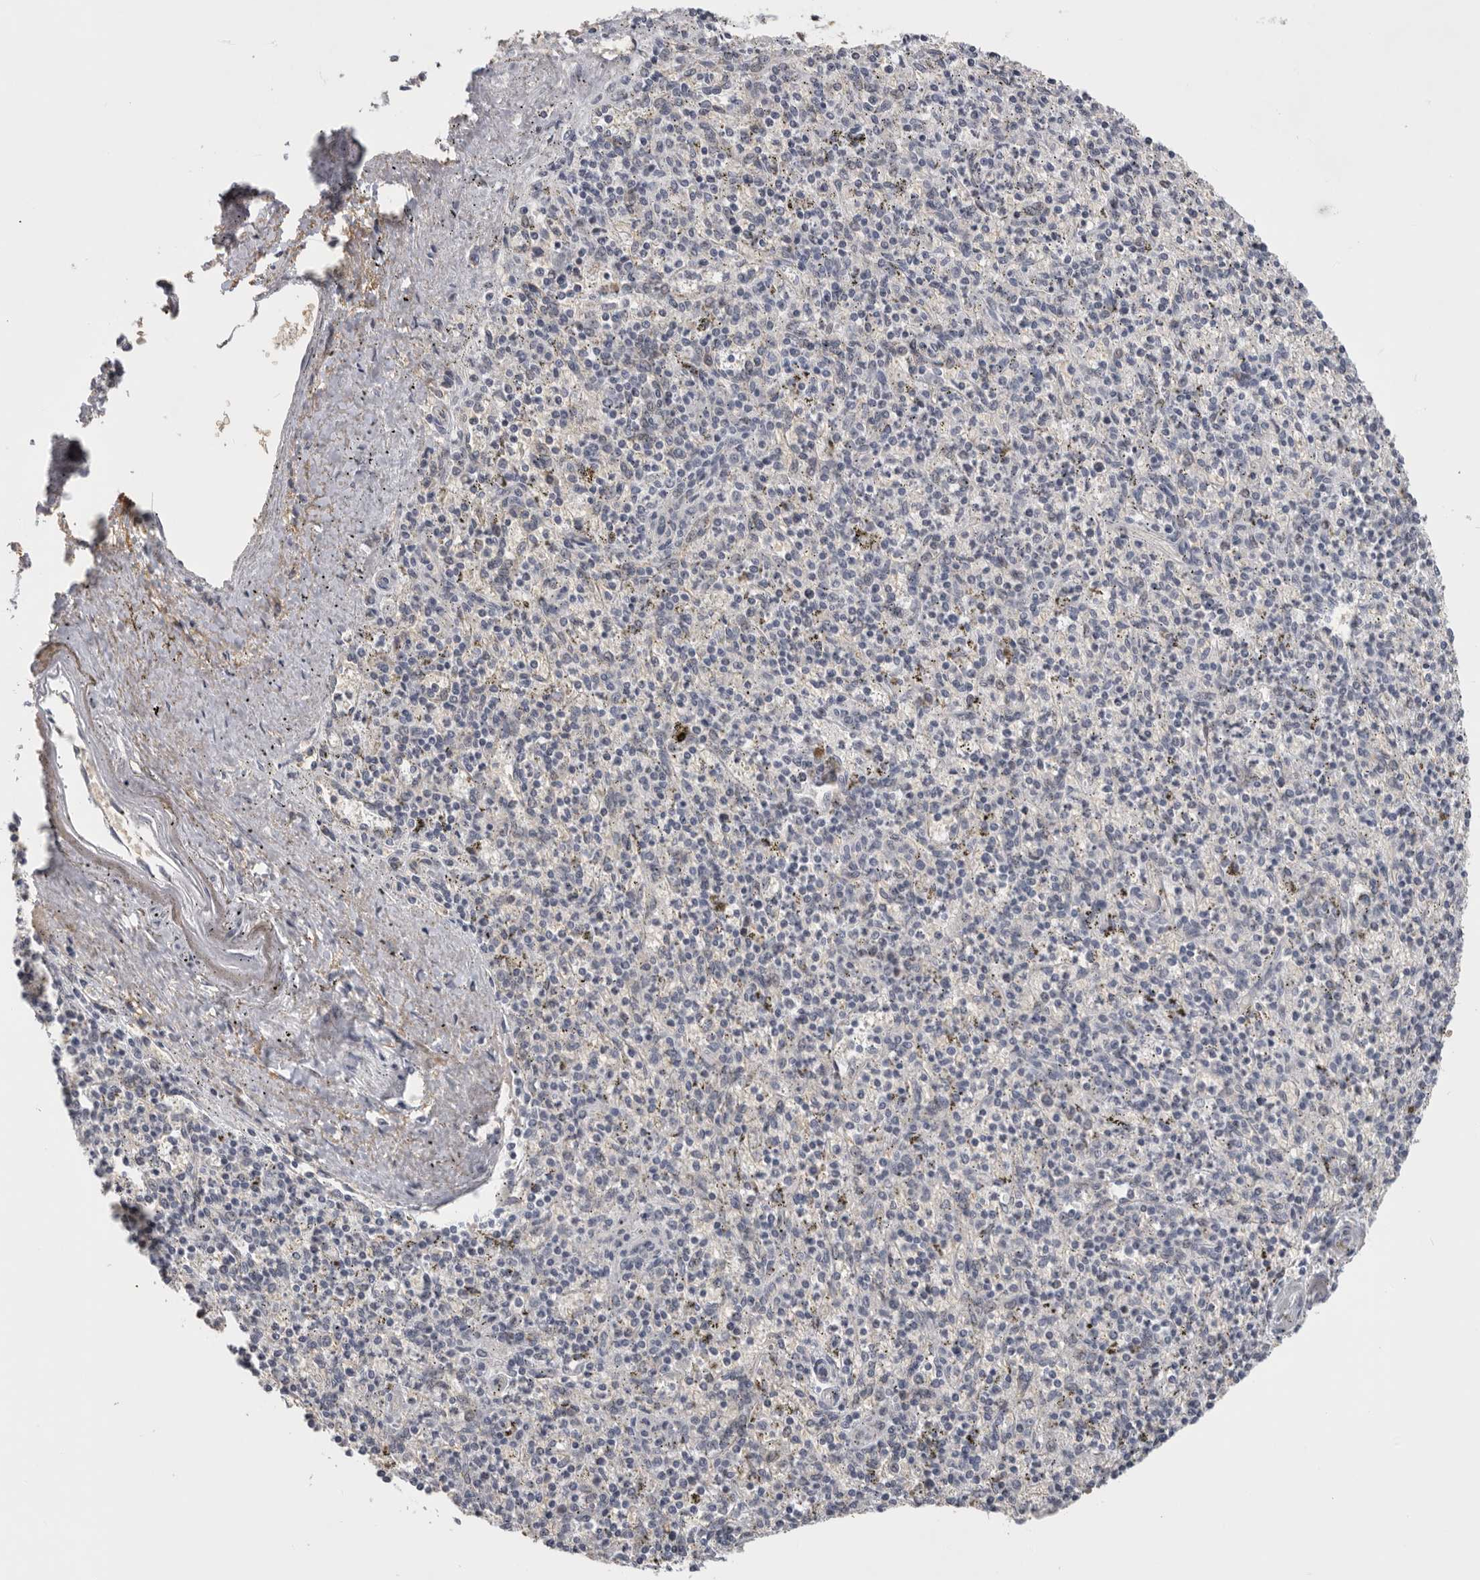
{"staining": {"intensity": "negative", "quantity": "none", "location": "none"}, "tissue": "spleen", "cell_type": "Cells in red pulp", "image_type": "normal", "snomed": [{"axis": "morphology", "description": "Normal tissue, NOS"}, {"axis": "topography", "description": "Spleen"}], "caption": "This is an IHC photomicrograph of benign spleen. There is no expression in cells in red pulp.", "gene": "PCMTD1", "patient": {"sex": "male", "age": 72}}